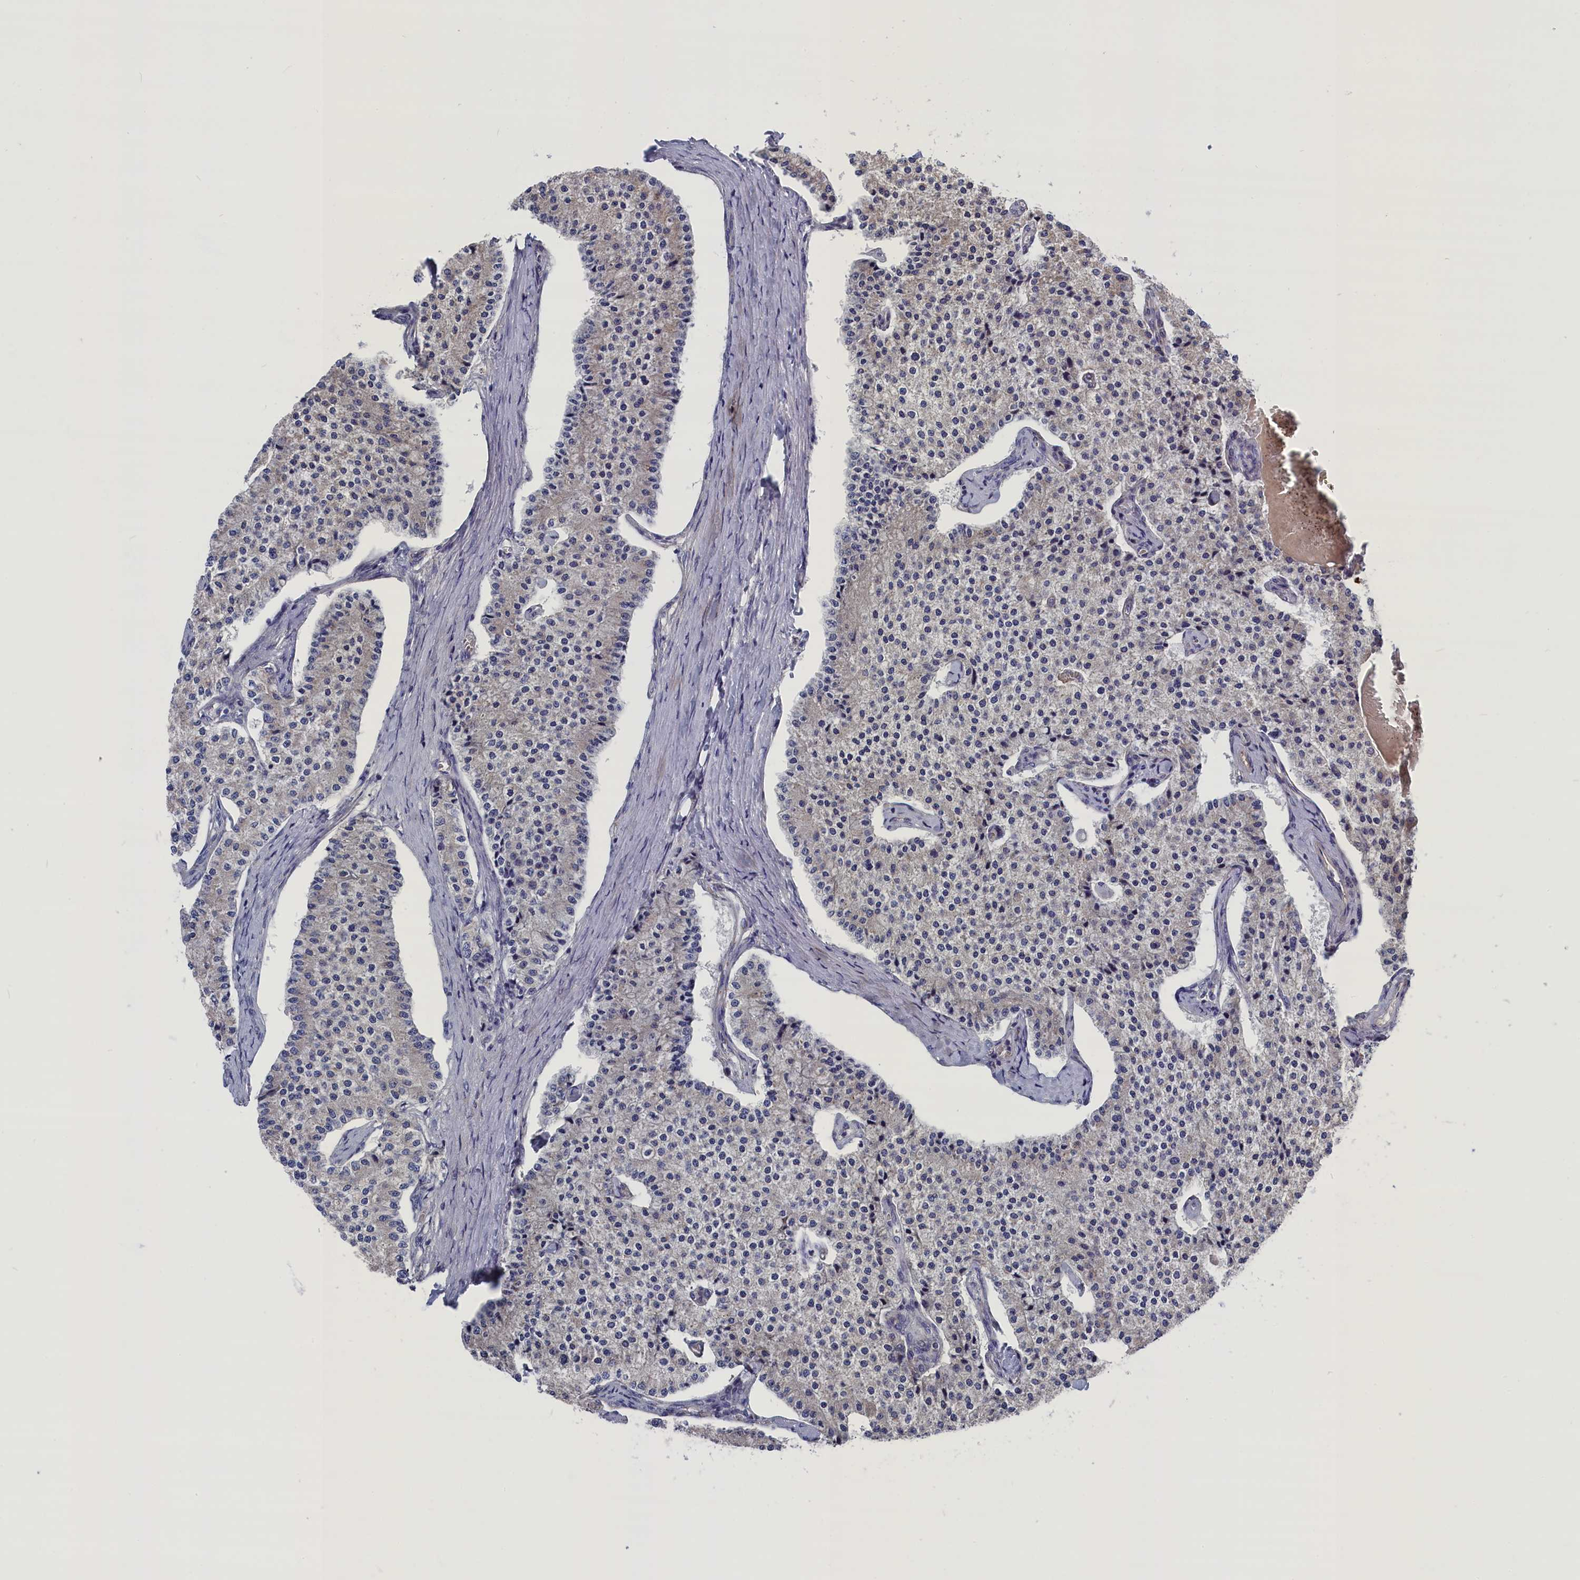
{"staining": {"intensity": "negative", "quantity": "none", "location": "none"}, "tissue": "carcinoid", "cell_type": "Tumor cells", "image_type": "cancer", "snomed": [{"axis": "morphology", "description": "Carcinoid, malignant, NOS"}, {"axis": "topography", "description": "Colon"}], "caption": "The histopathology image reveals no significant staining in tumor cells of carcinoid (malignant).", "gene": "GPR108", "patient": {"sex": "female", "age": 52}}